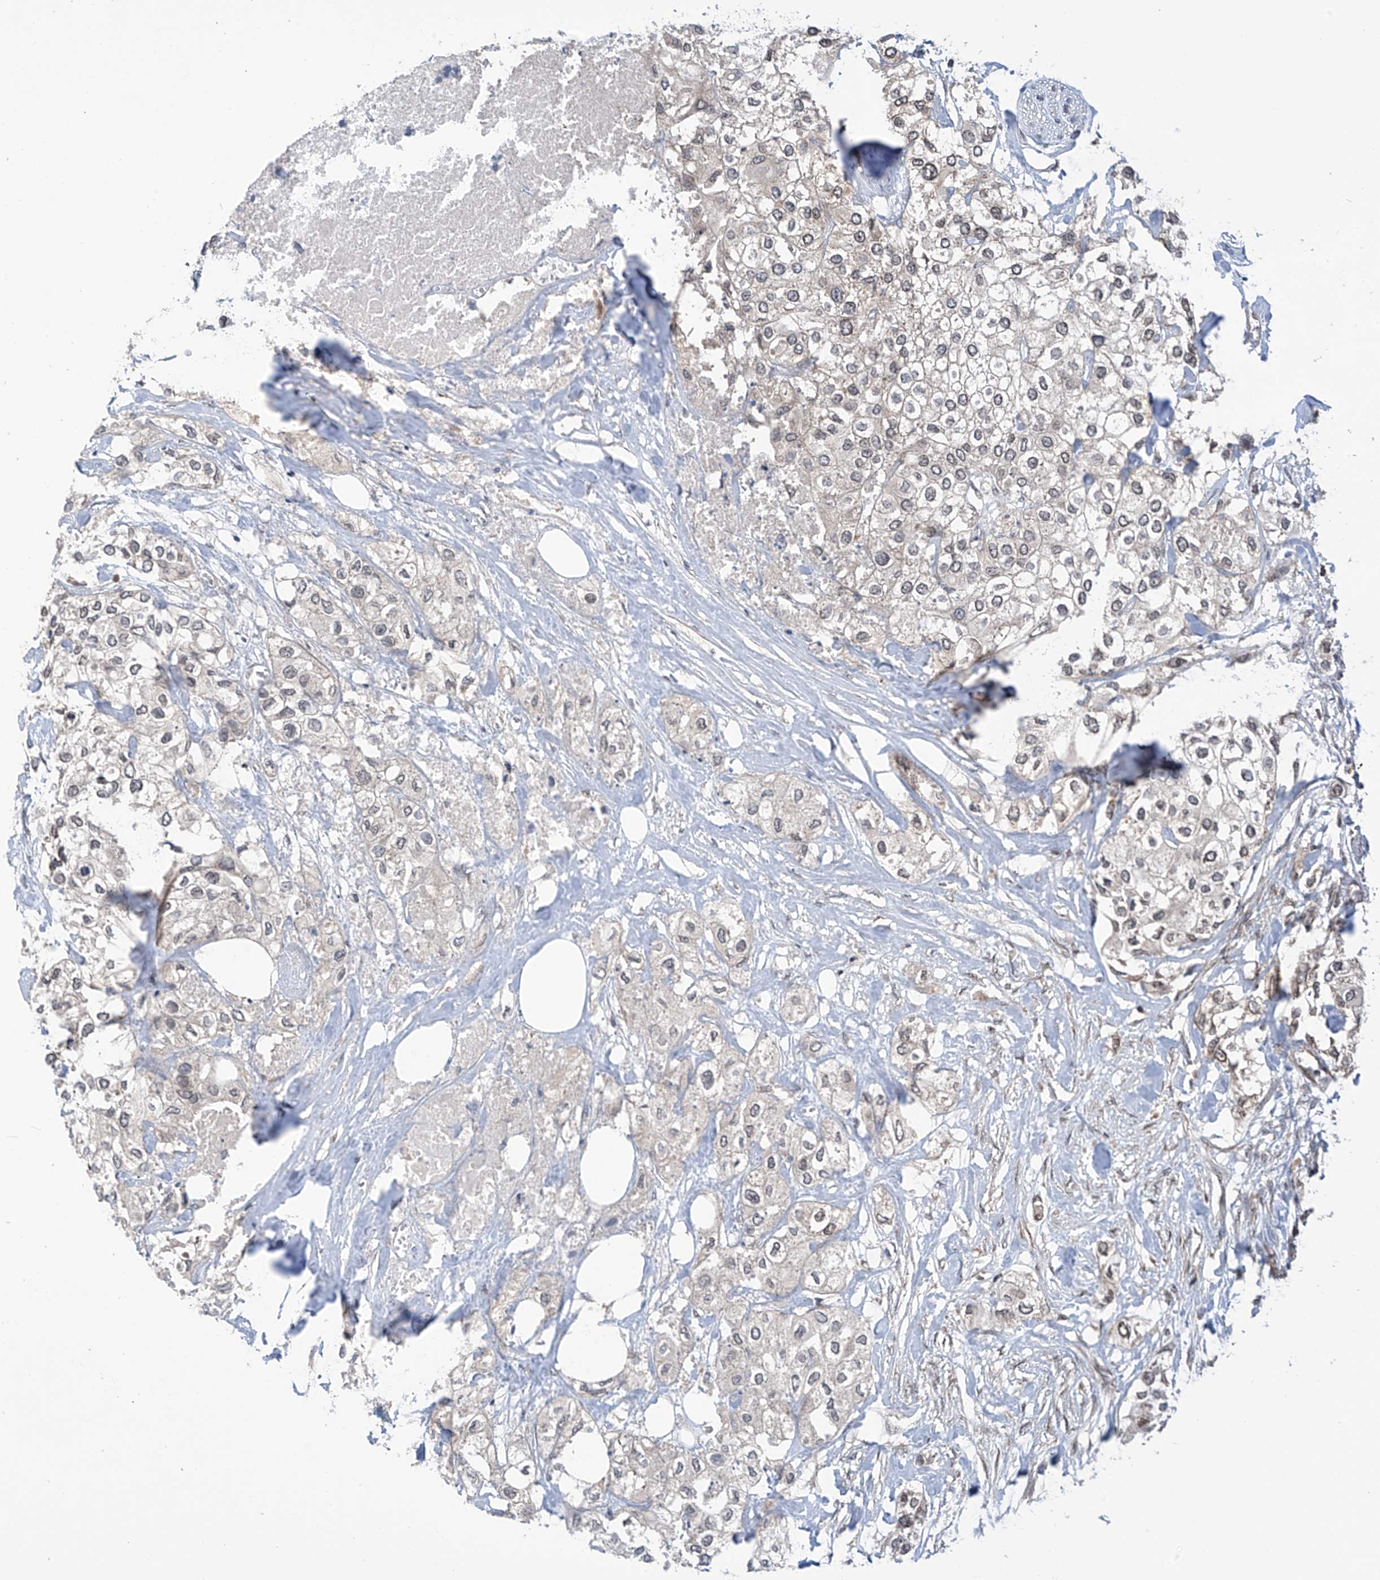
{"staining": {"intensity": "negative", "quantity": "none", "location": "none"}, "tissue": "urothelial cancer", "cell_type": "Tumor cells", "image_type": "cancer", "snomed": [{"axis": "morphology", "description": "Urothelial carcinoma, High grade"}, {"axis": "topography", "description": "Urinary bladder"}], "caption": "DAB (3,3'-diaminobenzidine) immunohistochemical staining of urothelial cancer shows no significant expression in tumor cells.", "gene": "C1orf131", "patient": {"sex": "male", "age": 64}}